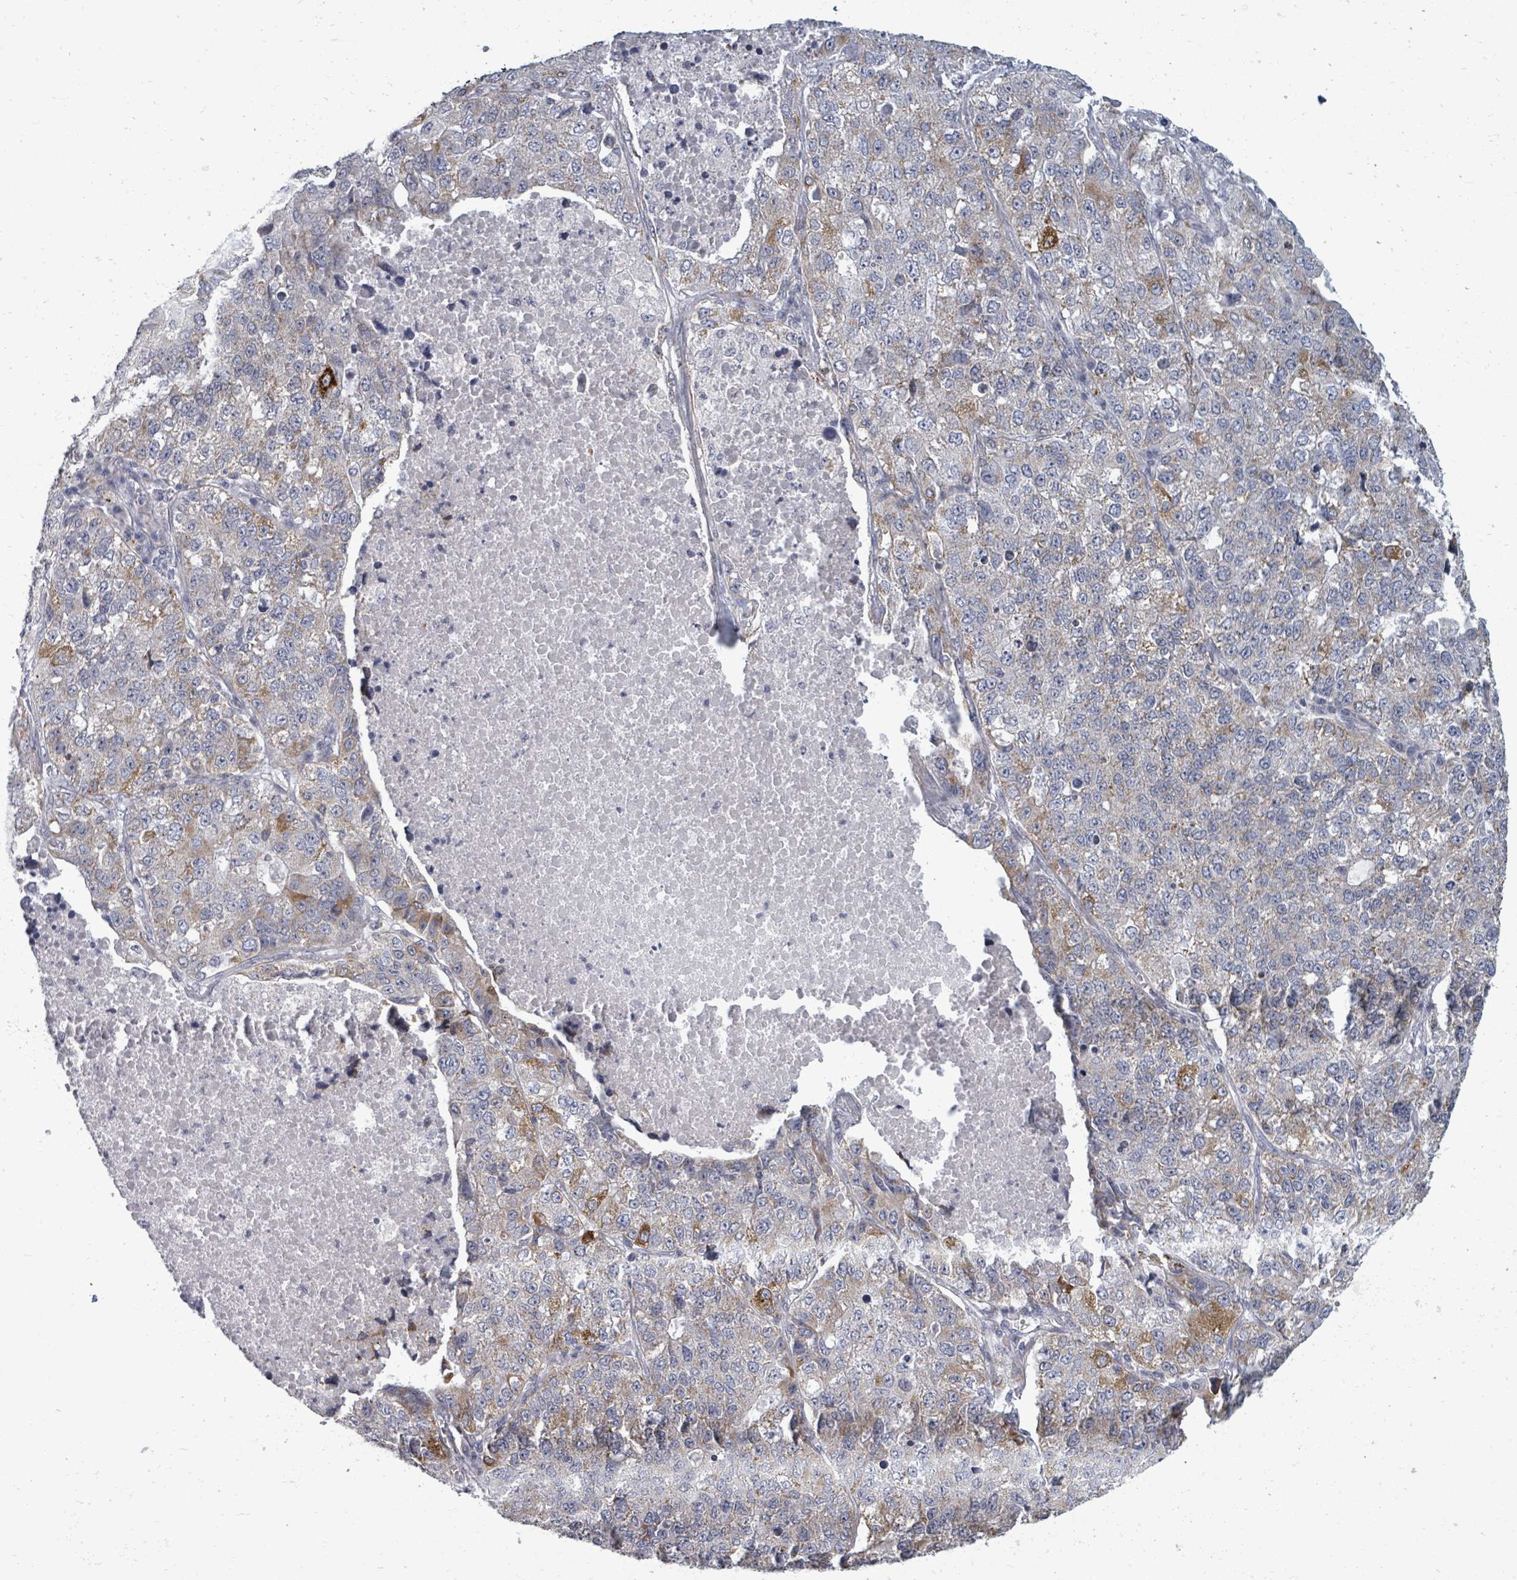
{"staining": {"intensity": "moderate", "quantity": "<25%", "location": "cytoplasmic/membranous"}, "tissue": "lung cancer", "cell_type": "Tumor cells", "image_type": "cancer", "snomed": [{"axis": "morphology", "description": "Adenocarcinoma, NOS"}, {"axis": "topography", "description": "Lung"}], "caption": "Lung adenocarcinoma stained with a brown dye displays moderate cytoplasmic/membranous positive expression in approximately <25% of tumor cells.", "gene": "PTPN20", "patient": {"sex": "male", "age": 49}}